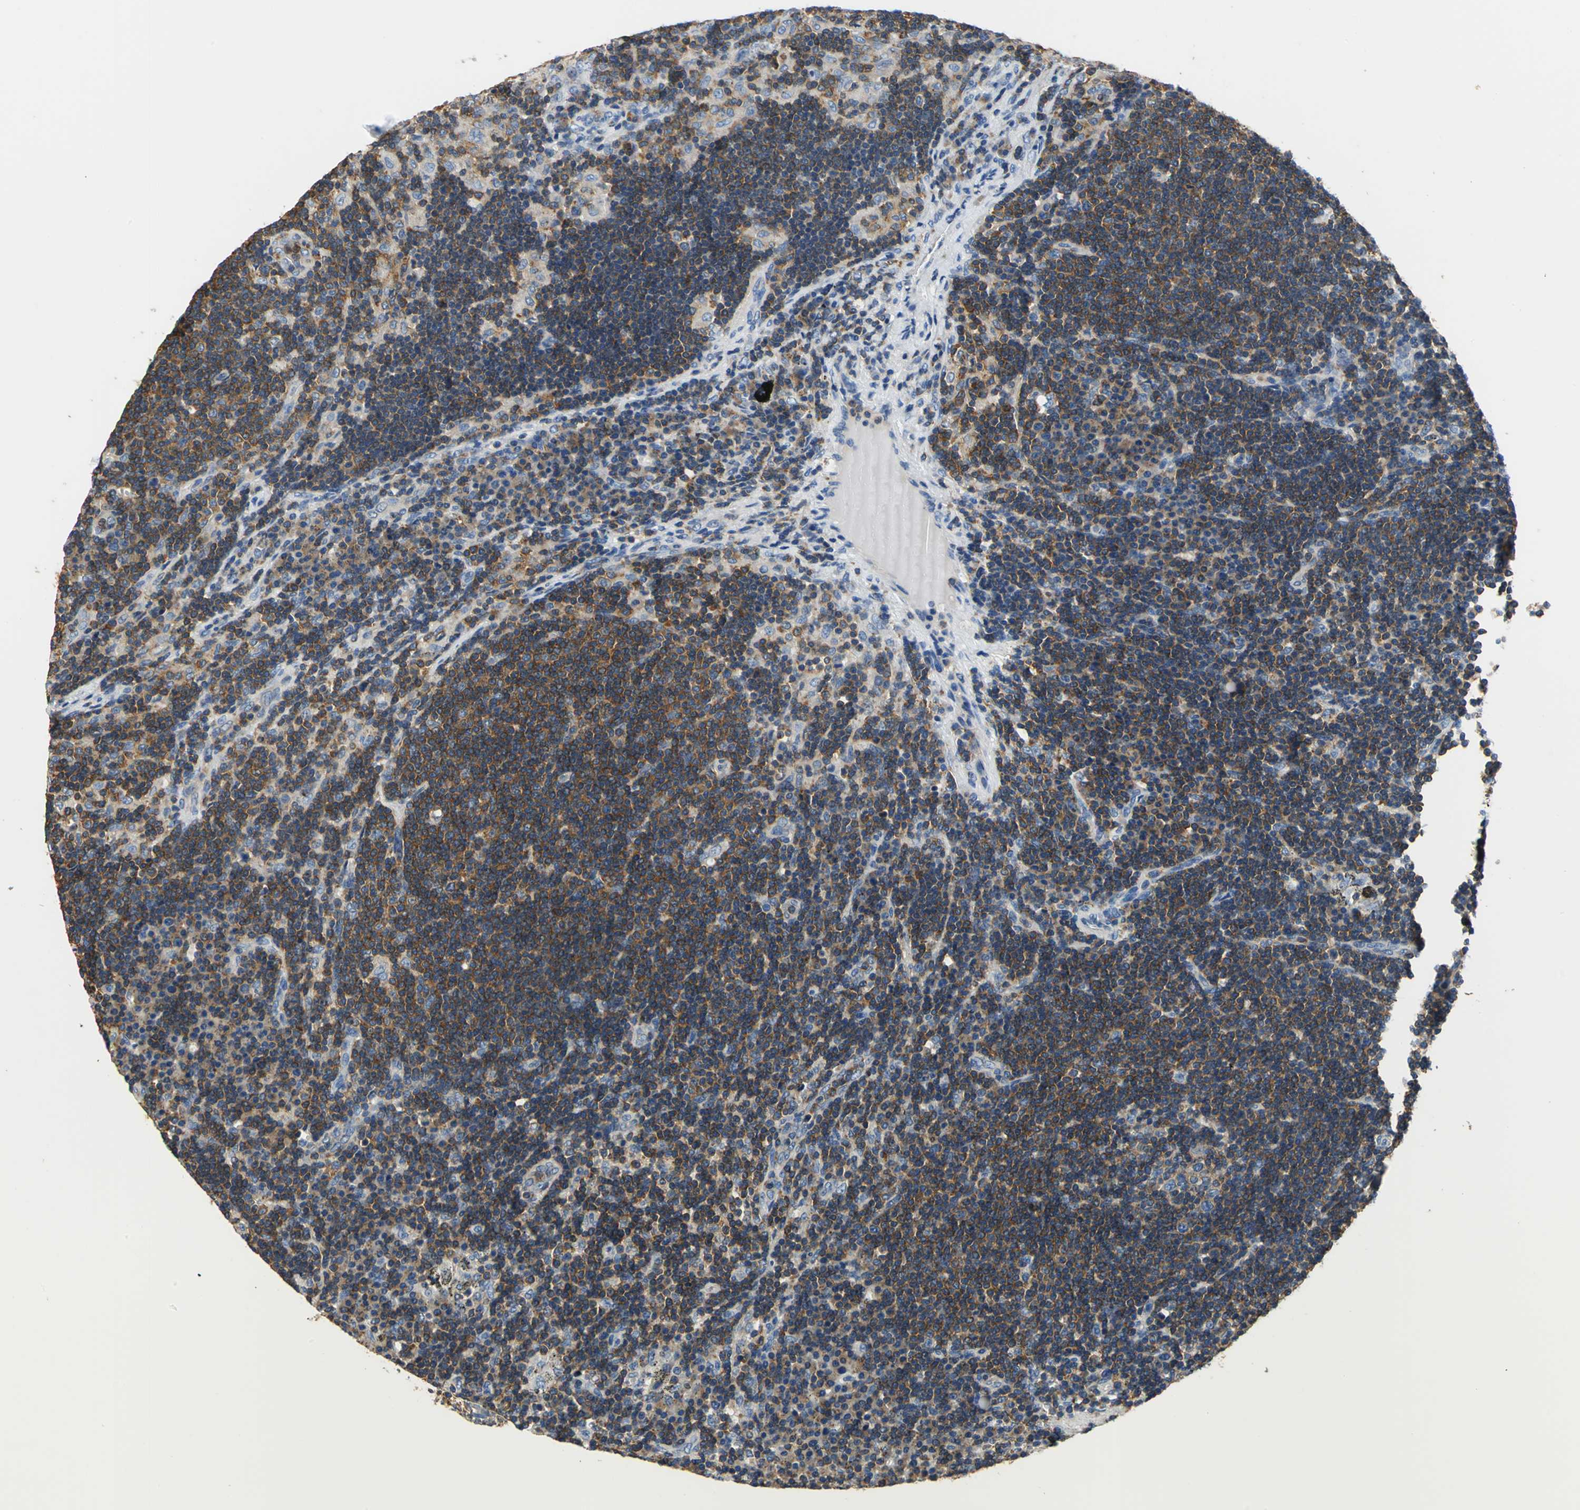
{"staining": {"intensity": "strong", "quantity": ">75%", "location": "cytoplasmic/membranous"}, "tissue": "lymph node", "cell_type": "Germinal center cells", "image_type": "normal", "snomed": [{"axis": "morphology", "description": "Normal tissue, NOS"}, {"axis": "morphology", "description": "Squamous cell carcinoma, metastatic, NOS"}, {"axis": "topography", "description": "Lymph node"}], "caption": "A brown stain labels strong cytoplasmic/membranous staining of a protein in germinal center cells of normal lymph node.", "gene": "SEPTIN11", "patient": {"sex": "female", "age": 53}}